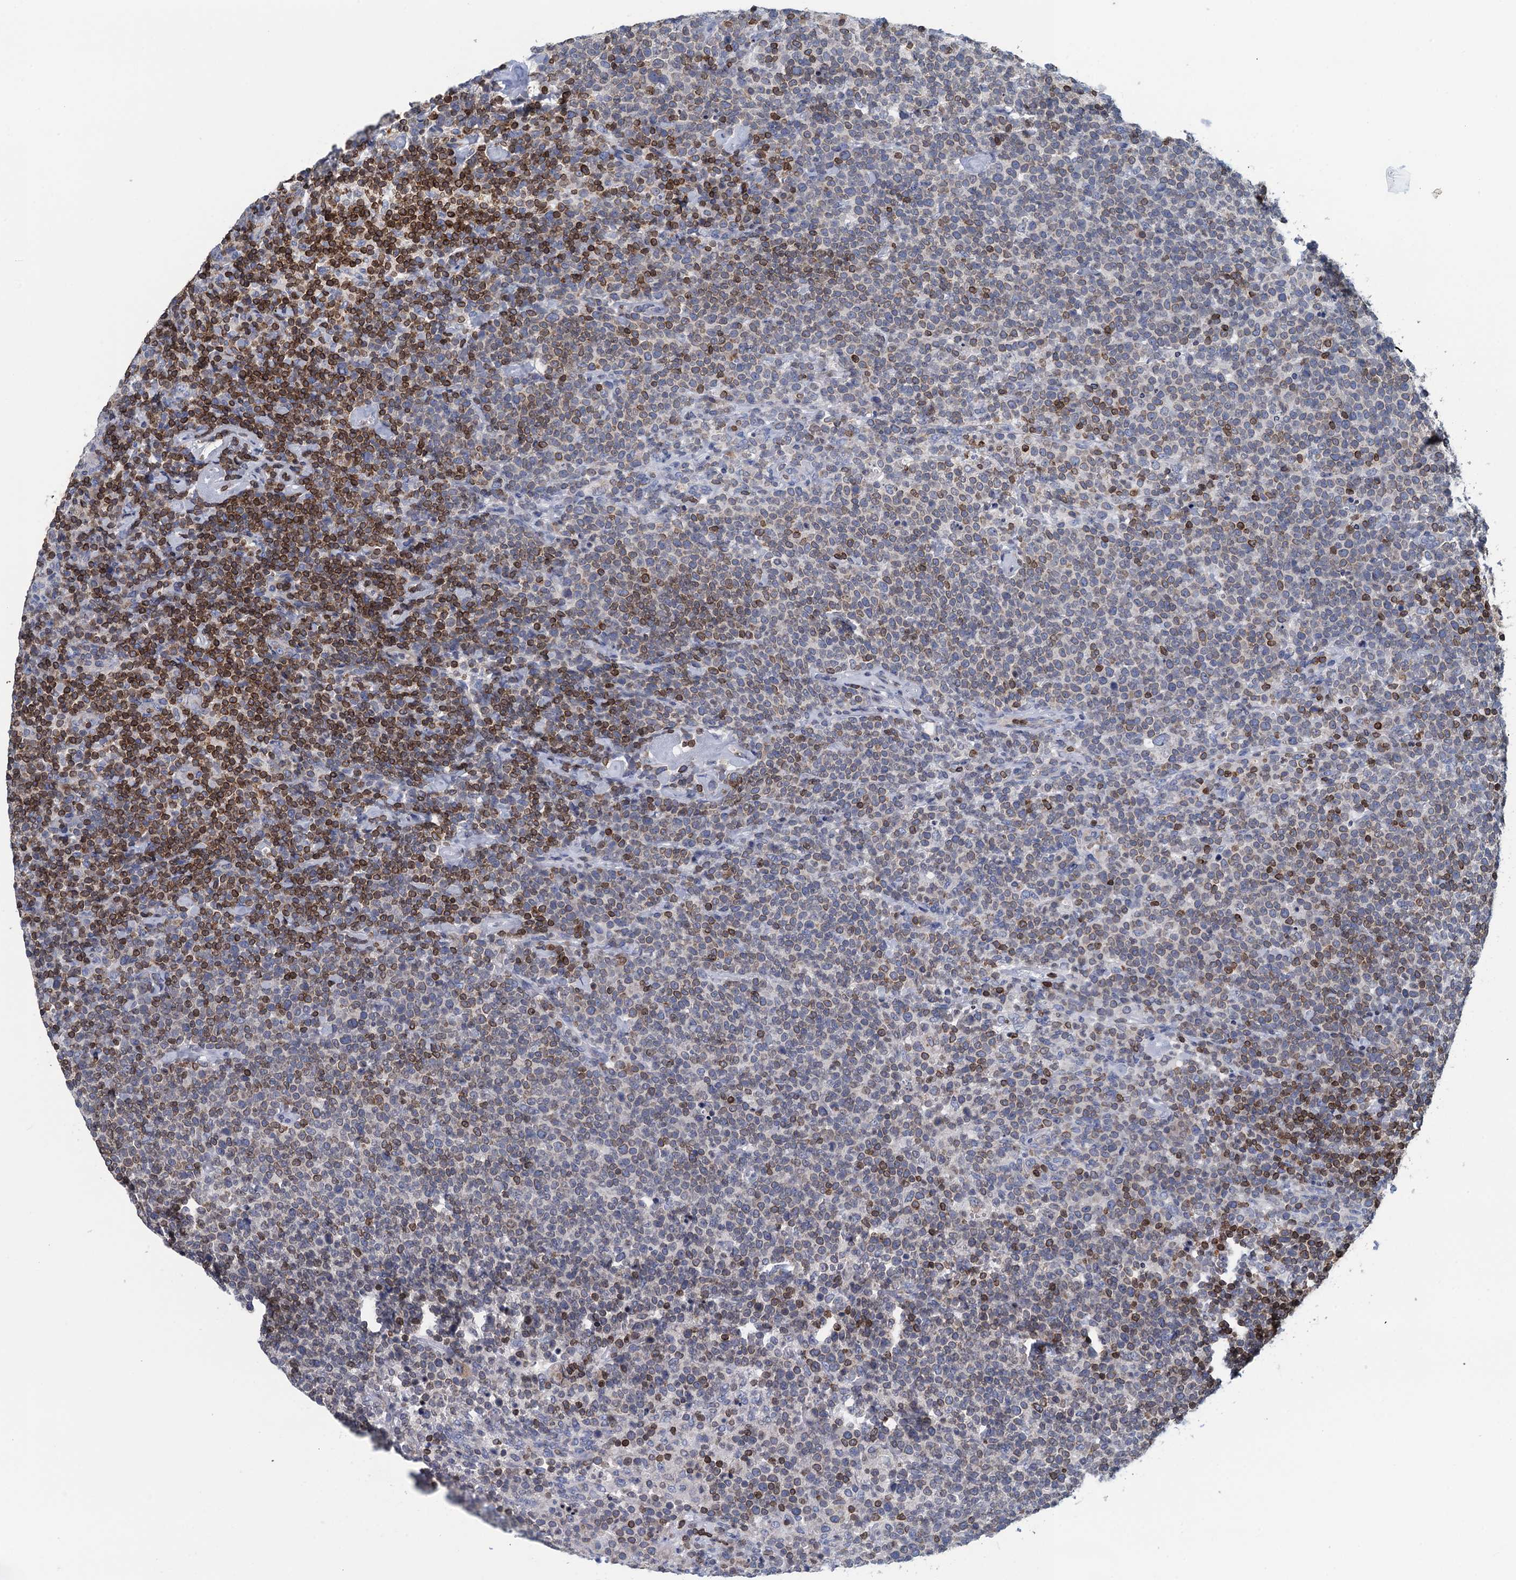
{"staining": {"intensity": "moderate", "quantity": "<25%", "location": "cytoplasmic/membranous"}, "tissue": "lymphoma", "cell_type": "Tumor cells", "image_type": "cancer", "snomed": [{"axis": "morphology", "description": "Malignant lymphoma, non-Hodgkin's type, High grade"}, {"axis": "topography", "description": "Lymph node"}], "caption": "Lymphoma was stained to show a protein in brown. There is low levels of moderate cytoplasmic/membranous staining in approximately <25% of tumor cells. The staining was performed using DAB (3,3'-diaminobenzidine) to visualize the protein expression in brown, while the nuclei were stained in blue with hematoxylin (Magnification: 20x).", "gene": "TRAF3IP3", "patient": {"sex": "male", "age": 61}}